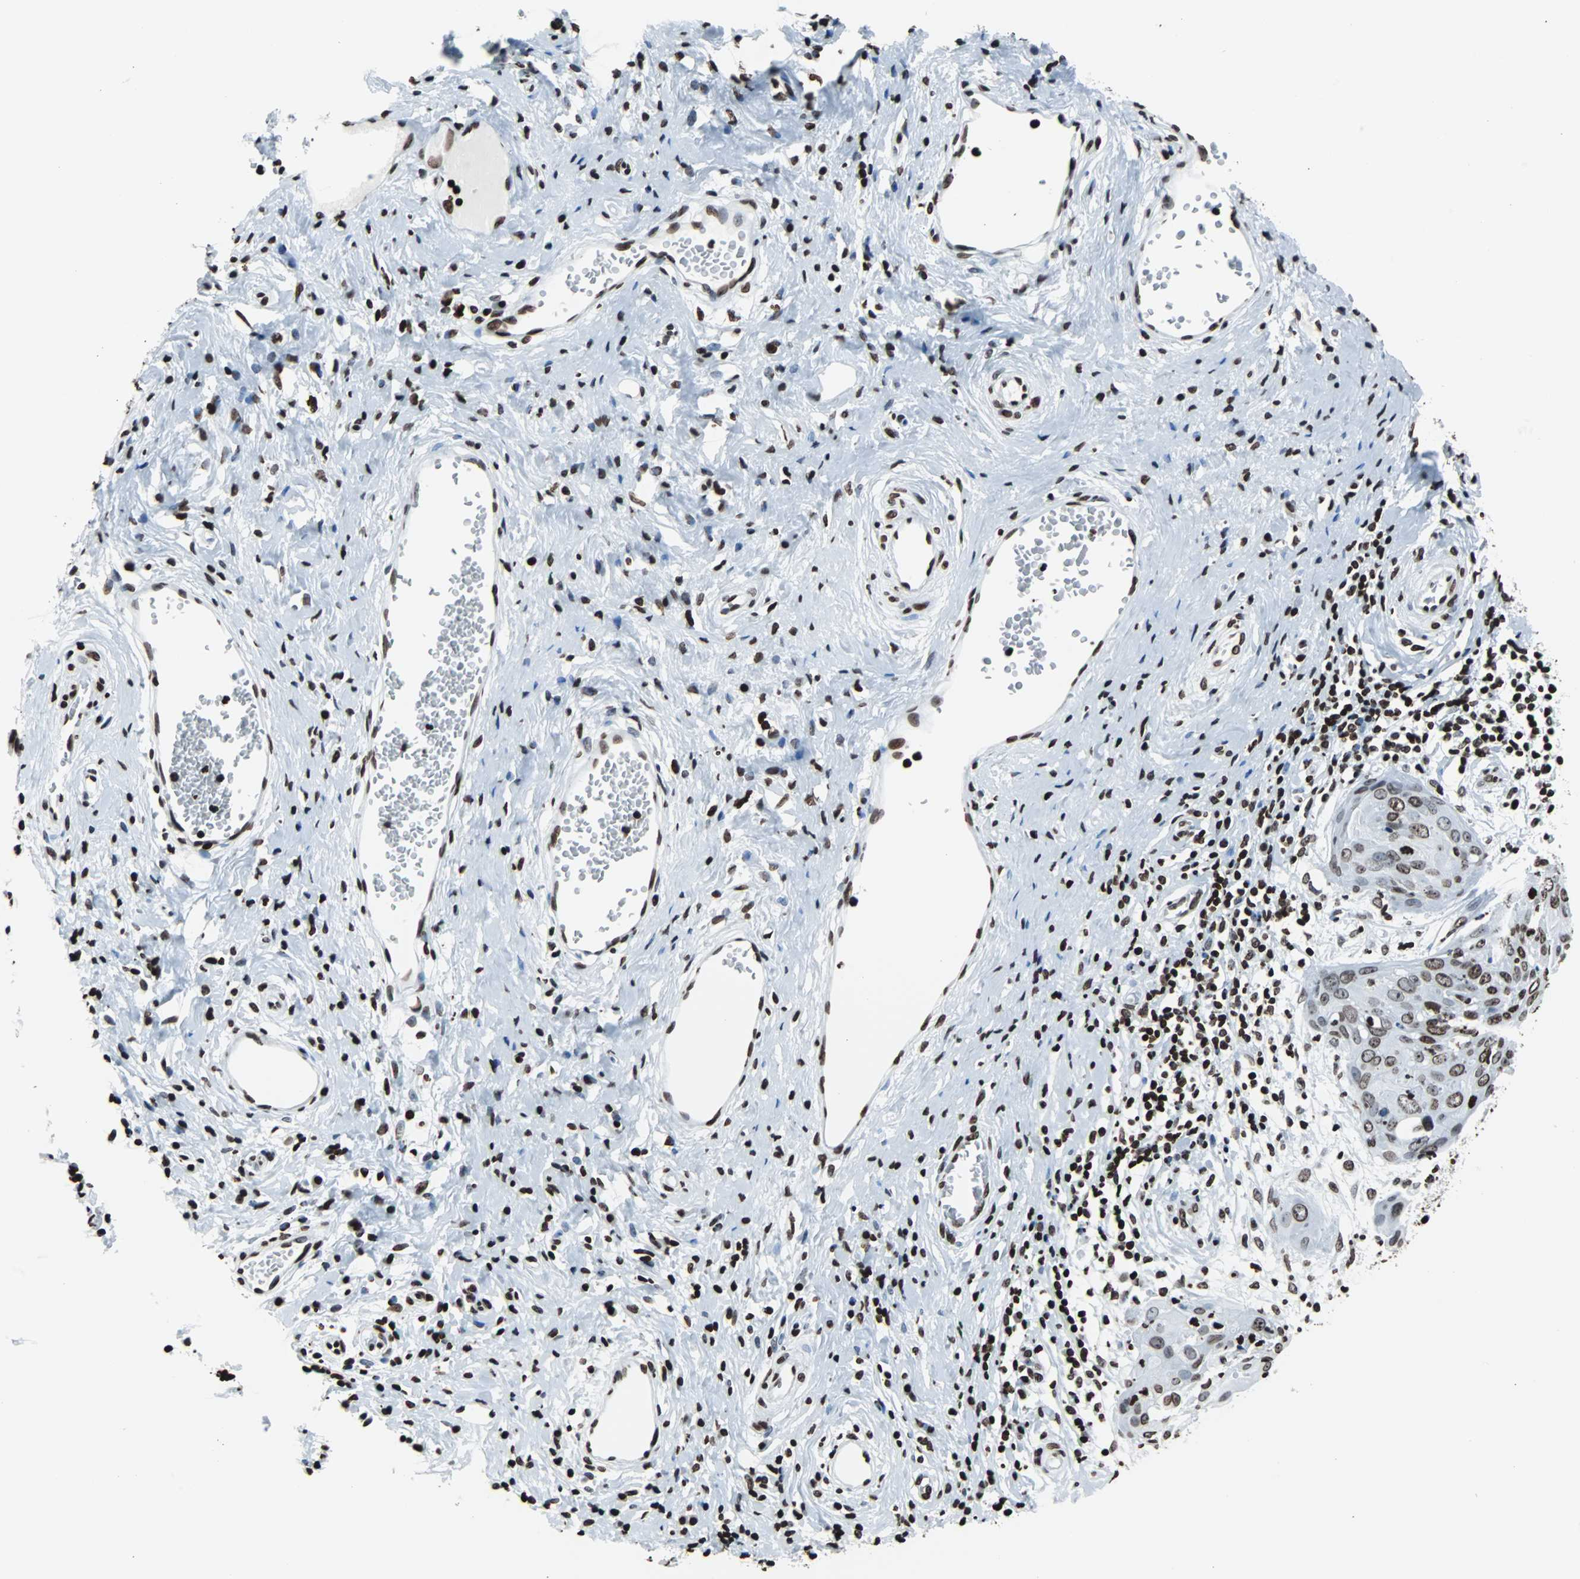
{"staining": {"intensity": "strong", "quantity": ">75%", "location": "nuclear"}, "tissue": "cervical cancer", "cell_type": "Tumor cells", "image_type": "cancer", "snomed": [{"axis": "morphology", "description": "Squamous cell carcinoma, NOS"}, {"axis": "topography", "description": "Cervix"}], "caption": "Approximately >75% of tumor cells in cervical cancer (squamous cell carcinoma) display strong nuclear protein expression as visualized by brown immunohistochemical staining.", "gene": "H2BC18", "patient": {"sex": "female", "age": 38}}